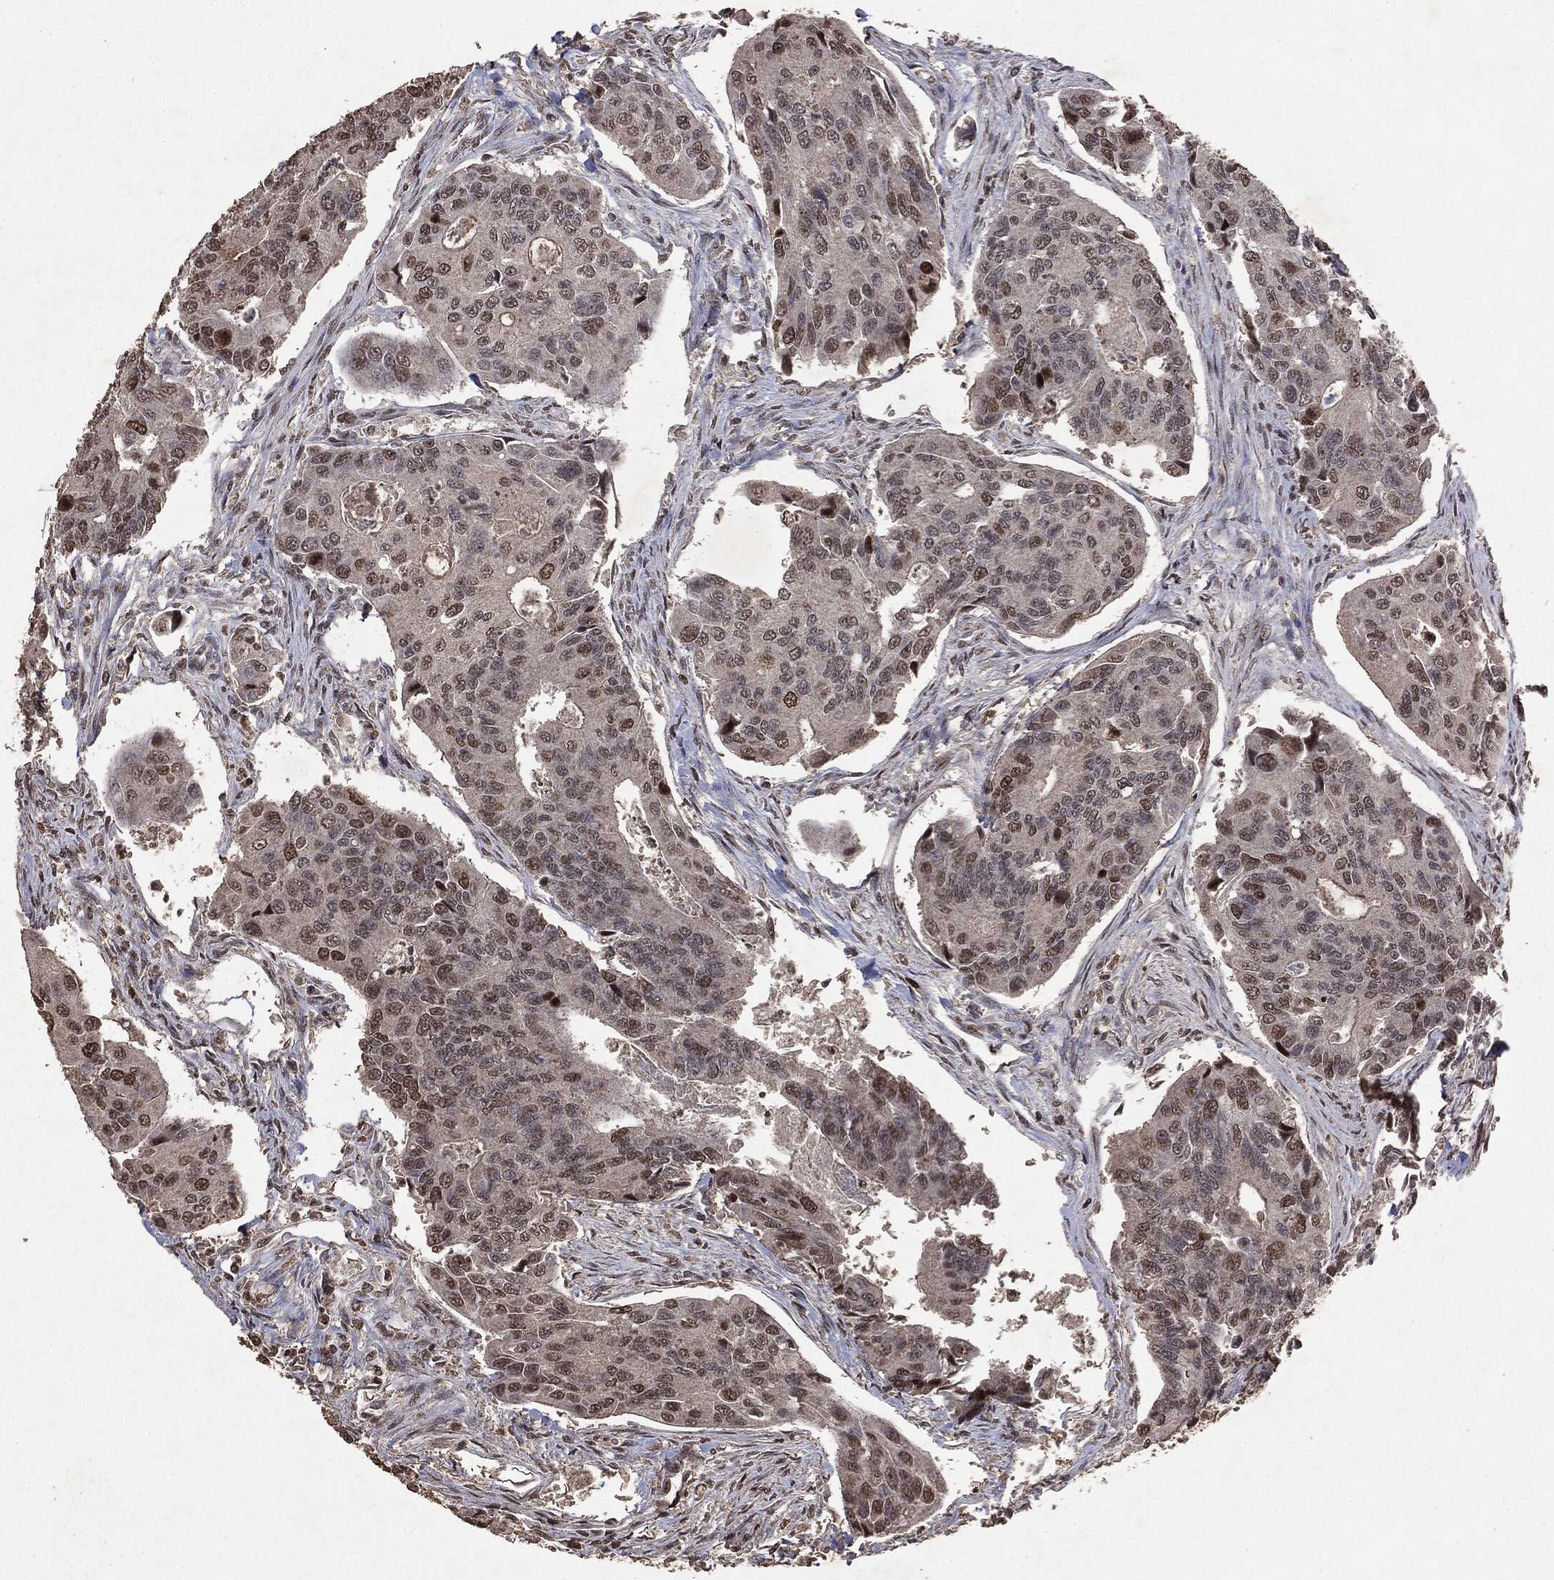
{"staining": {"intensity": "moderate", "quantity": "<25%", "location": "nuclear"}, "tissue": "colorectal cancer", "cell_type": "Tumor cells", "image_type": "cancer", "snomed": [{"axis": "morphology", "description": "Adenocarcinoma, NOS"}, {"axis": "topography", "description": "Colon"}], "caption": "Protein staining shows moderate nuclear expression in about <25% of tumor cells in colorectal cancer (adenocarcinoma).", "gene": "RAD18", "patient": {"sex": "female", "age": 67}}